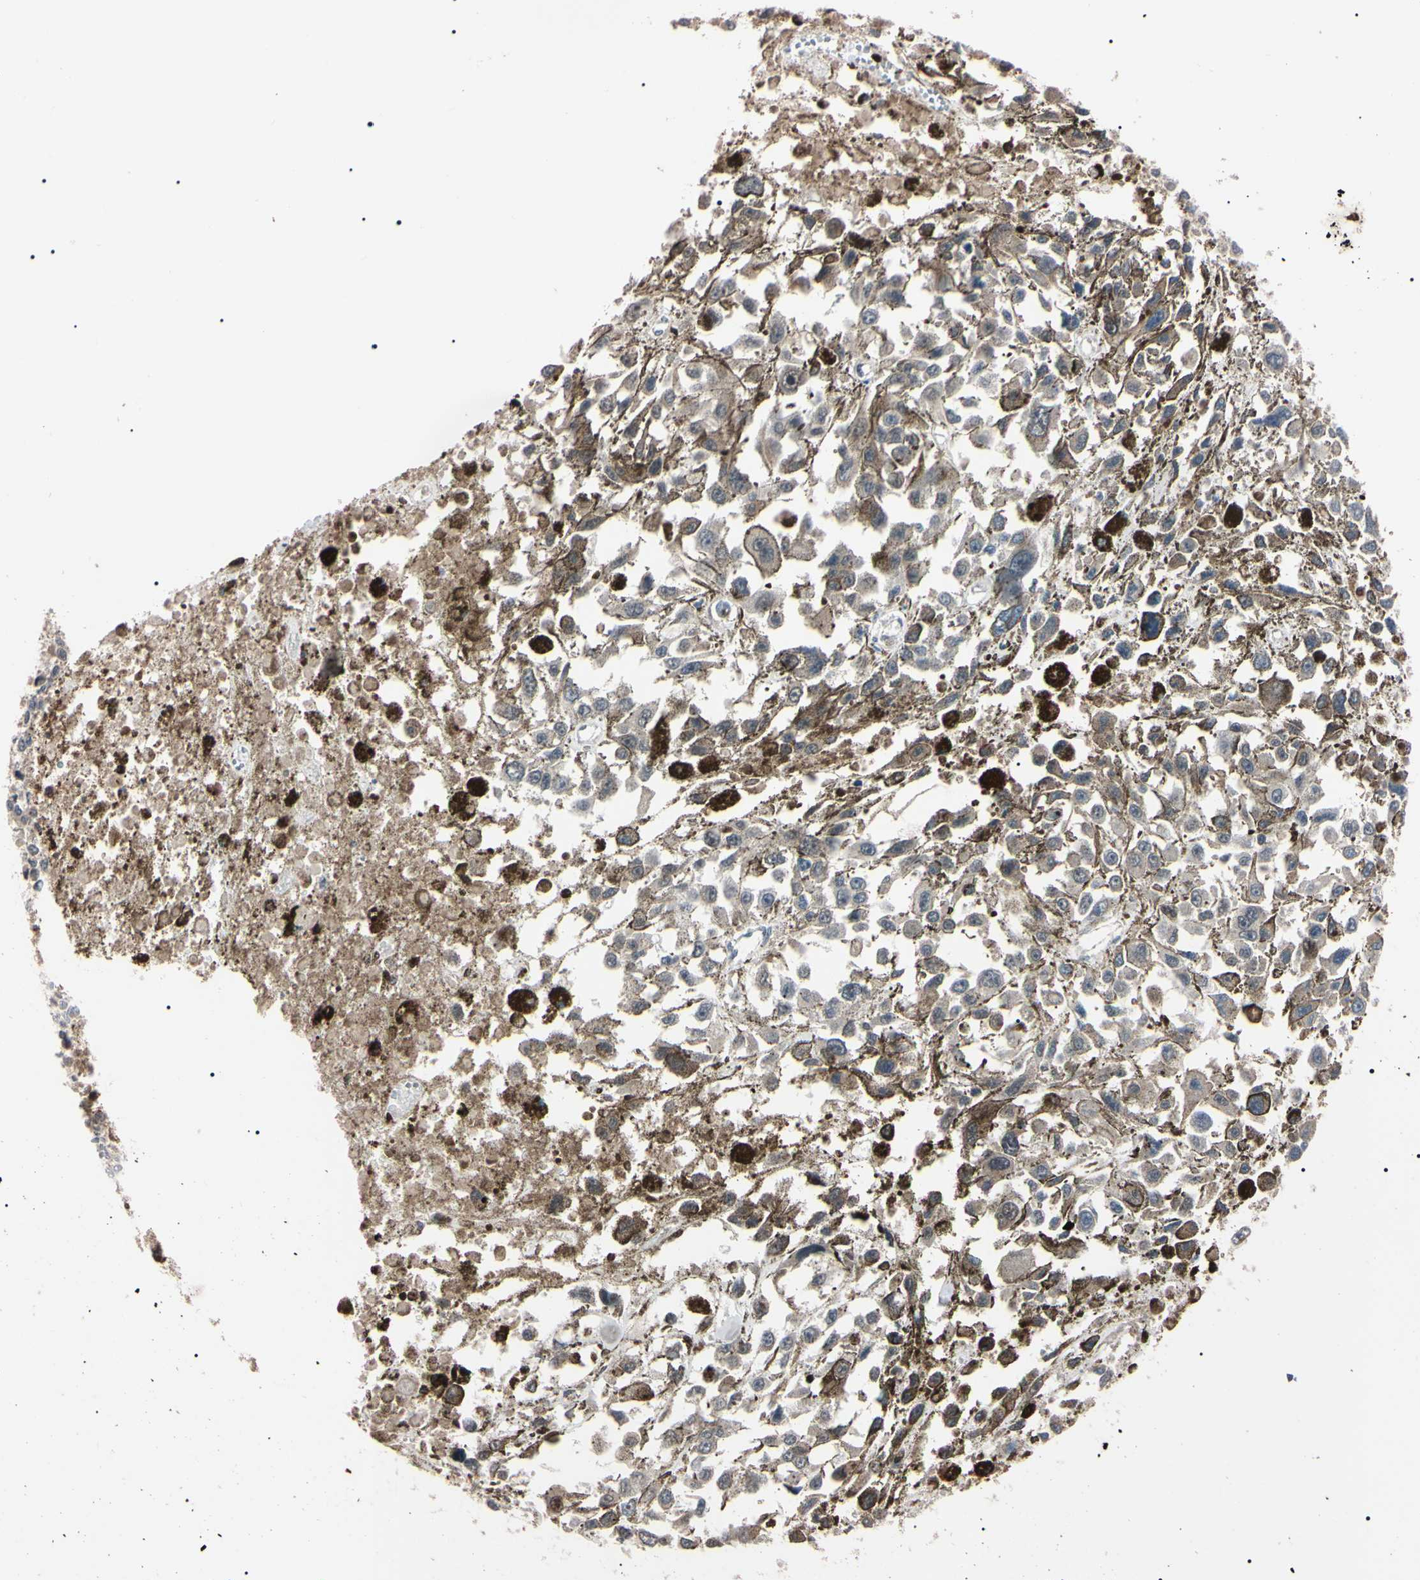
{"staining": {"intensity": "weak", "quantity": ">75%", "location": "cytoplasmic/membranous"}, "tissue": "melanoma", "cell_type": "Tumor cells", "image_type": "cancer", "snomed": [{"axis": "morphology", "description": "Malignant melanoma, Metastatic site"}, {"axis": "topography", "description": "Lymph node"}], "caption": "Human melanoma stained for a protein (brown) shows weak cytoplasmic/membranous positive staining in about >75% of tumor cells.", "gene": "TRAF5", "patient": {"sex": "male", "age": 59}}